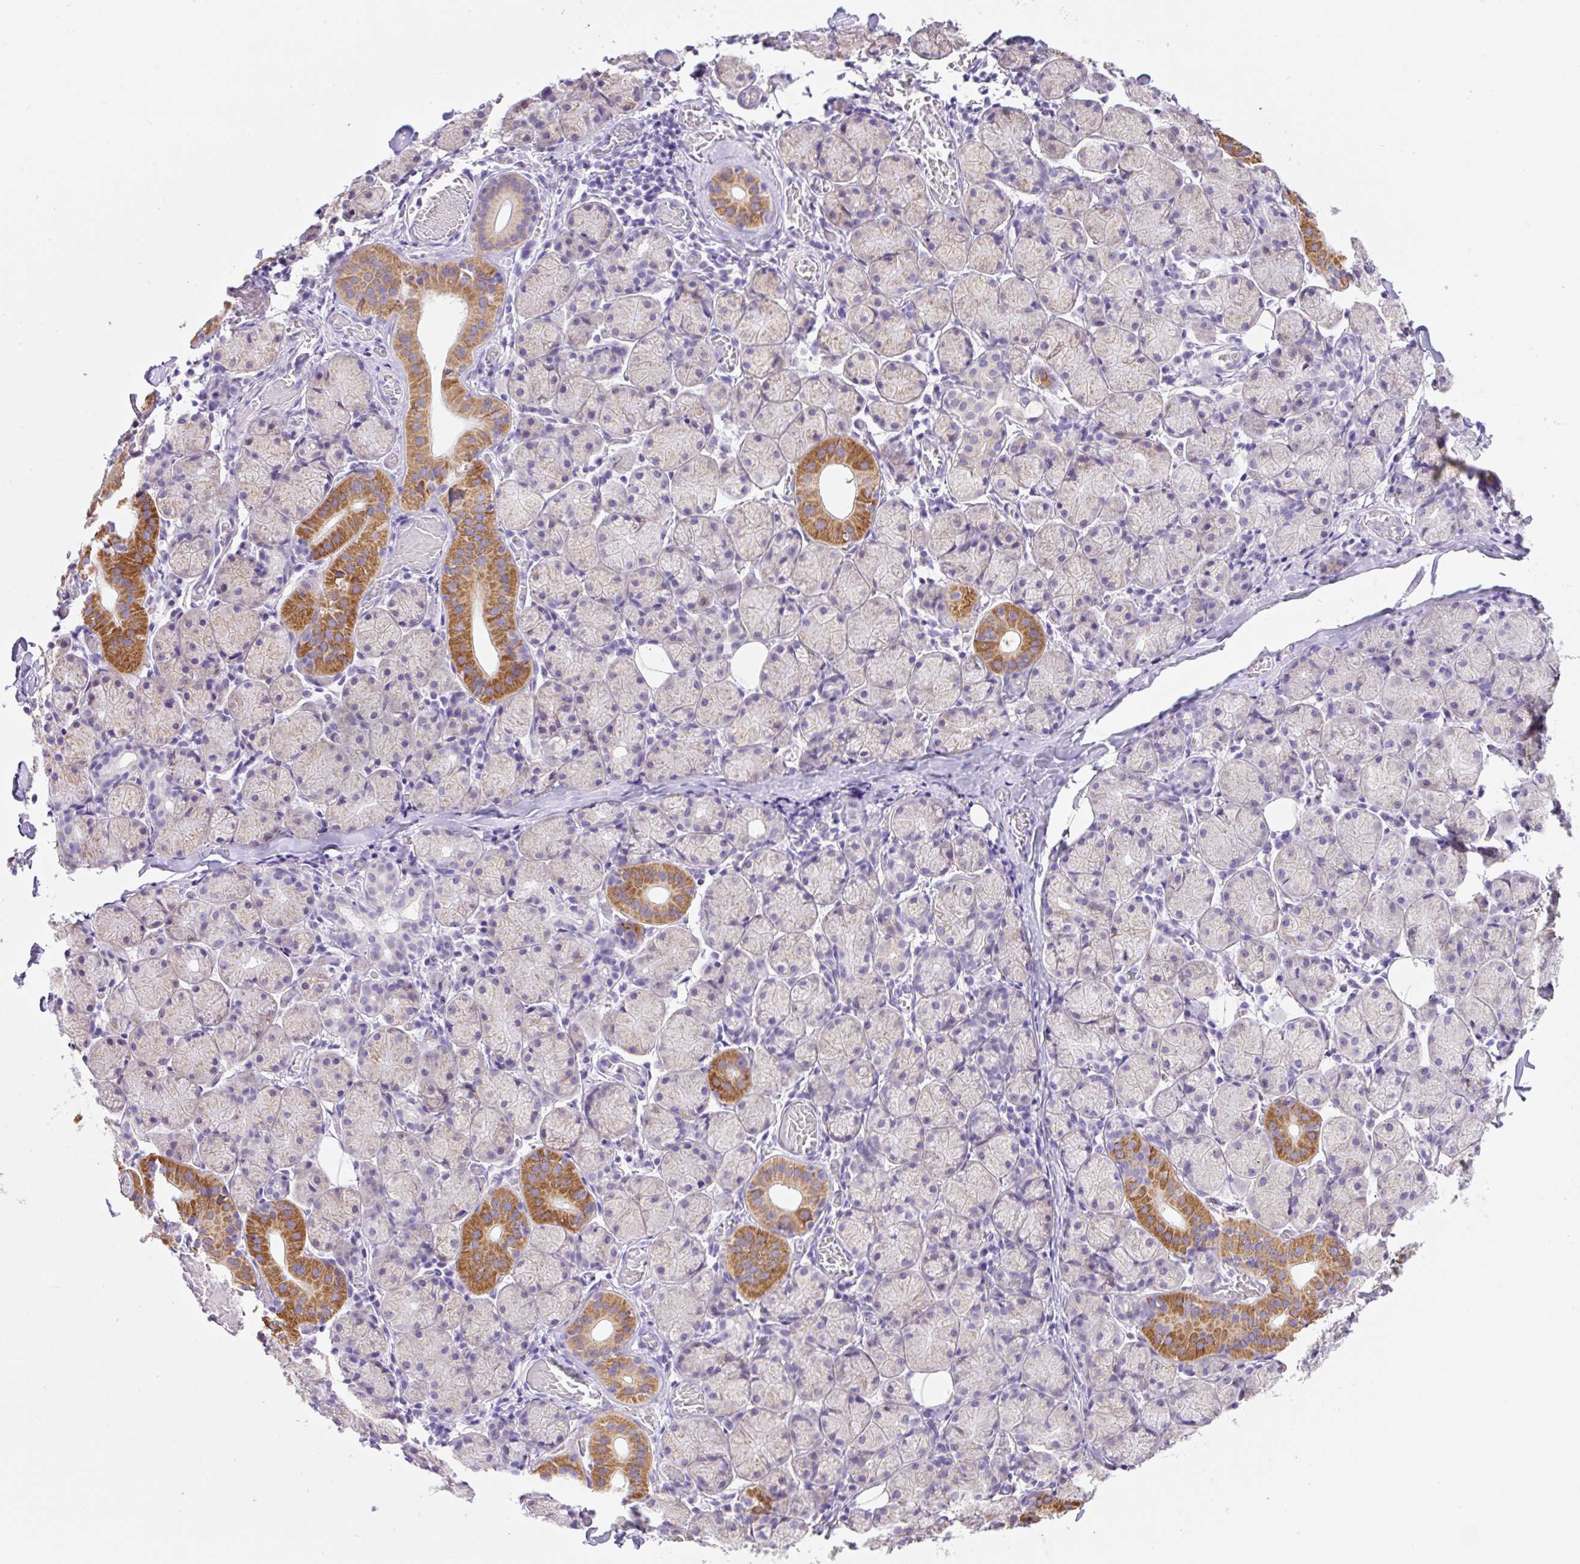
{"staining": {"intensity": "moderate", "quantity": "25%-75%", "location": "cytoplasmic/membranous"}, "tissue": "salivary gland", "cell_type": "Glandular cells", "image_type": "normal", "snomed": [{"axis": "morphology", "description": "Normal tissue, NOS"}, {"axis": "topography", "description": "Salivary gland"}], "caption": "IHC (DAB) staining of normal salivary gland demonstrates moderate cytoplasmic/membranous protein expression in approximately 25%-75% of glandular cells.", "gene": "NDST3", "patient": {"sex": "female", "age": 24}}